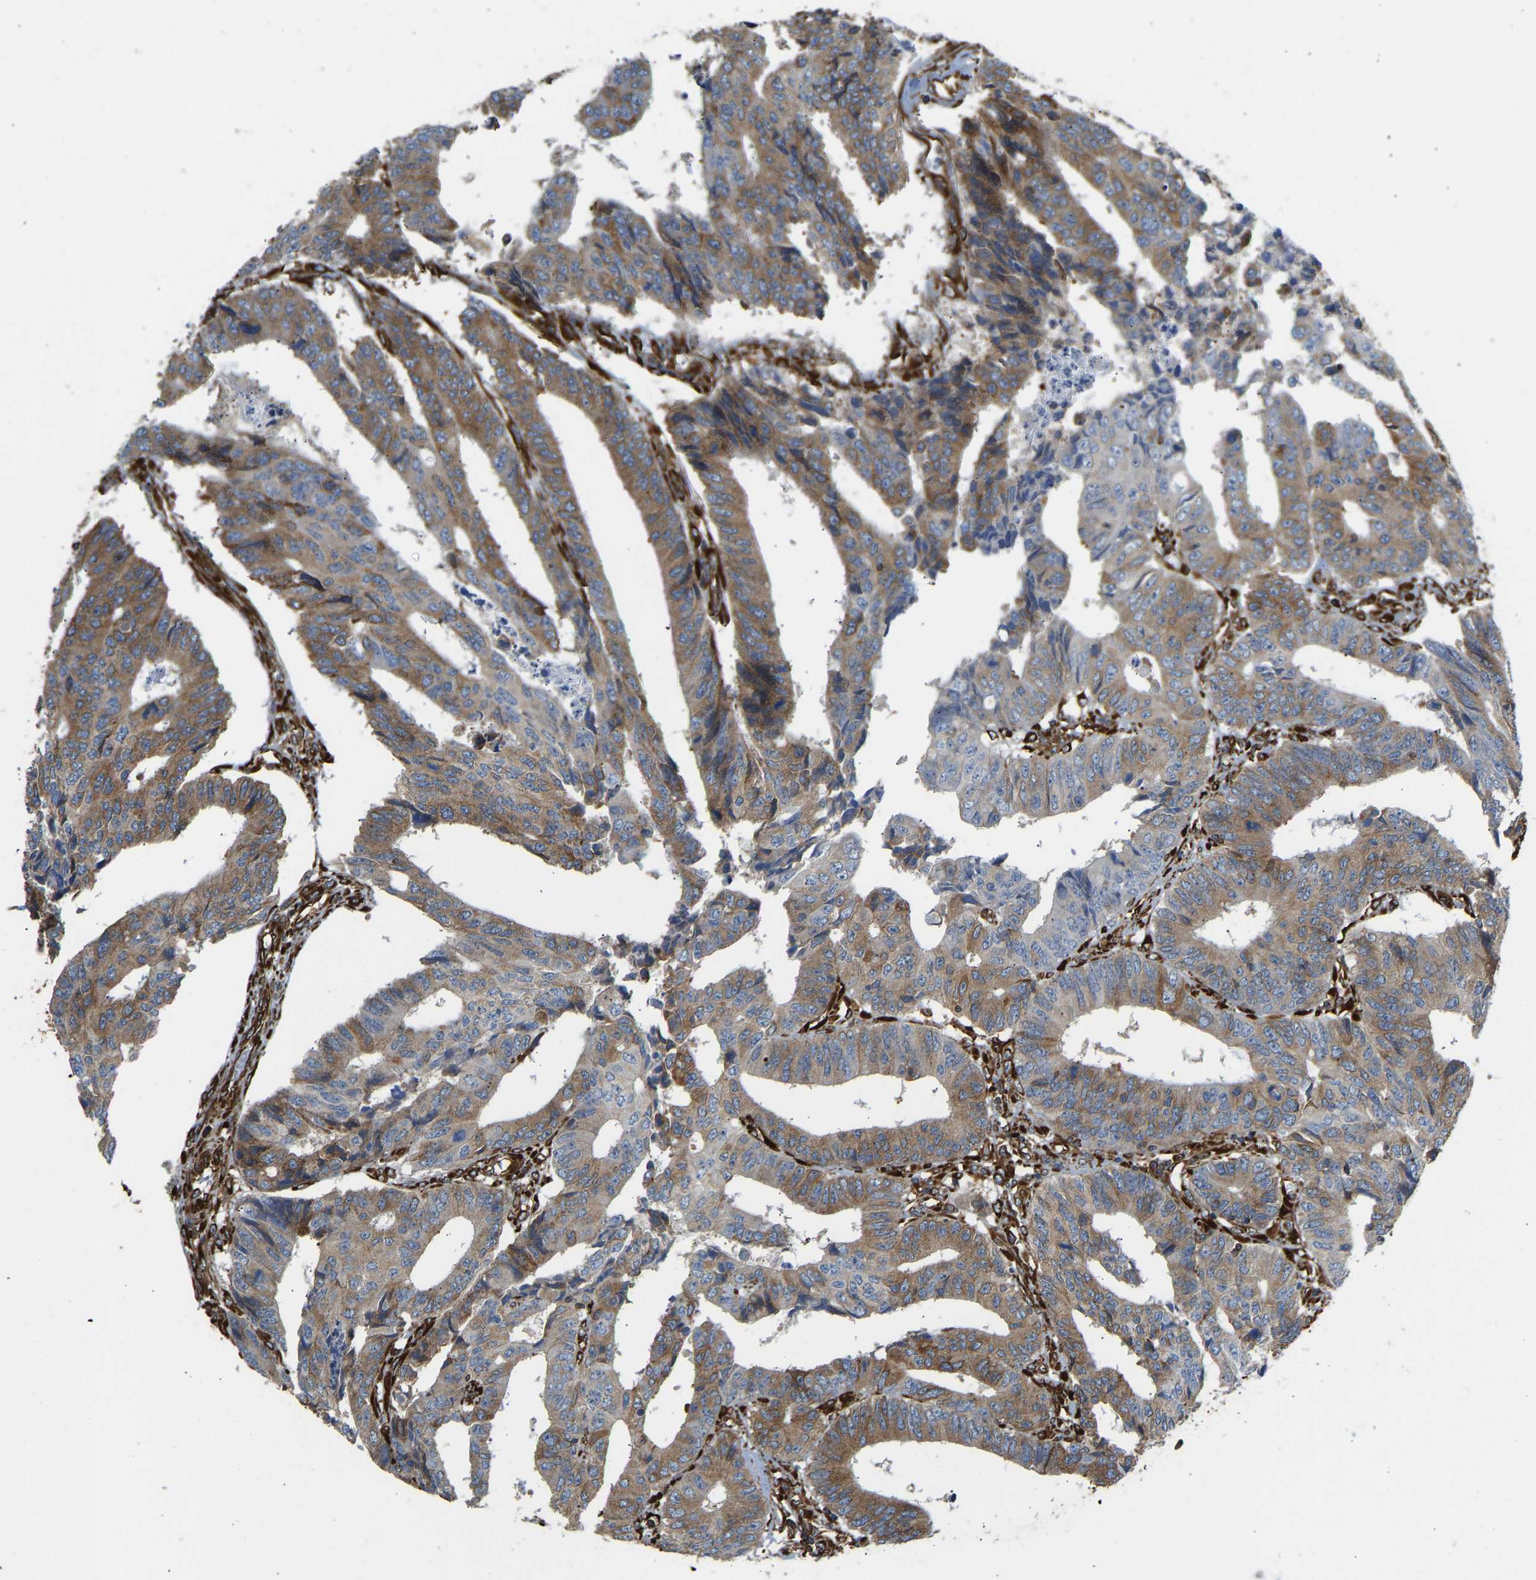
{"staining": {"intensity": "moderate", "quantity": ">75%", "location": "cytoplasmic/membranous"}, "tissue": "colorectal cancer", "cell_type": "Tumor cells", "image_type": "cancer", "snomed": [{"axis": "morphology", "description": "Adenocarcinoma, NOS"}, {"axis": "topography", "description": "Rectum"}], "caption": "Tumor cells show medium levels of moderate cytoplasmic/membranous expression in about >75% of cells in colorectal cancer (adenocarcinoma).", "gene": "BEX3", "patient": {"sex": "male", "age": 84}}